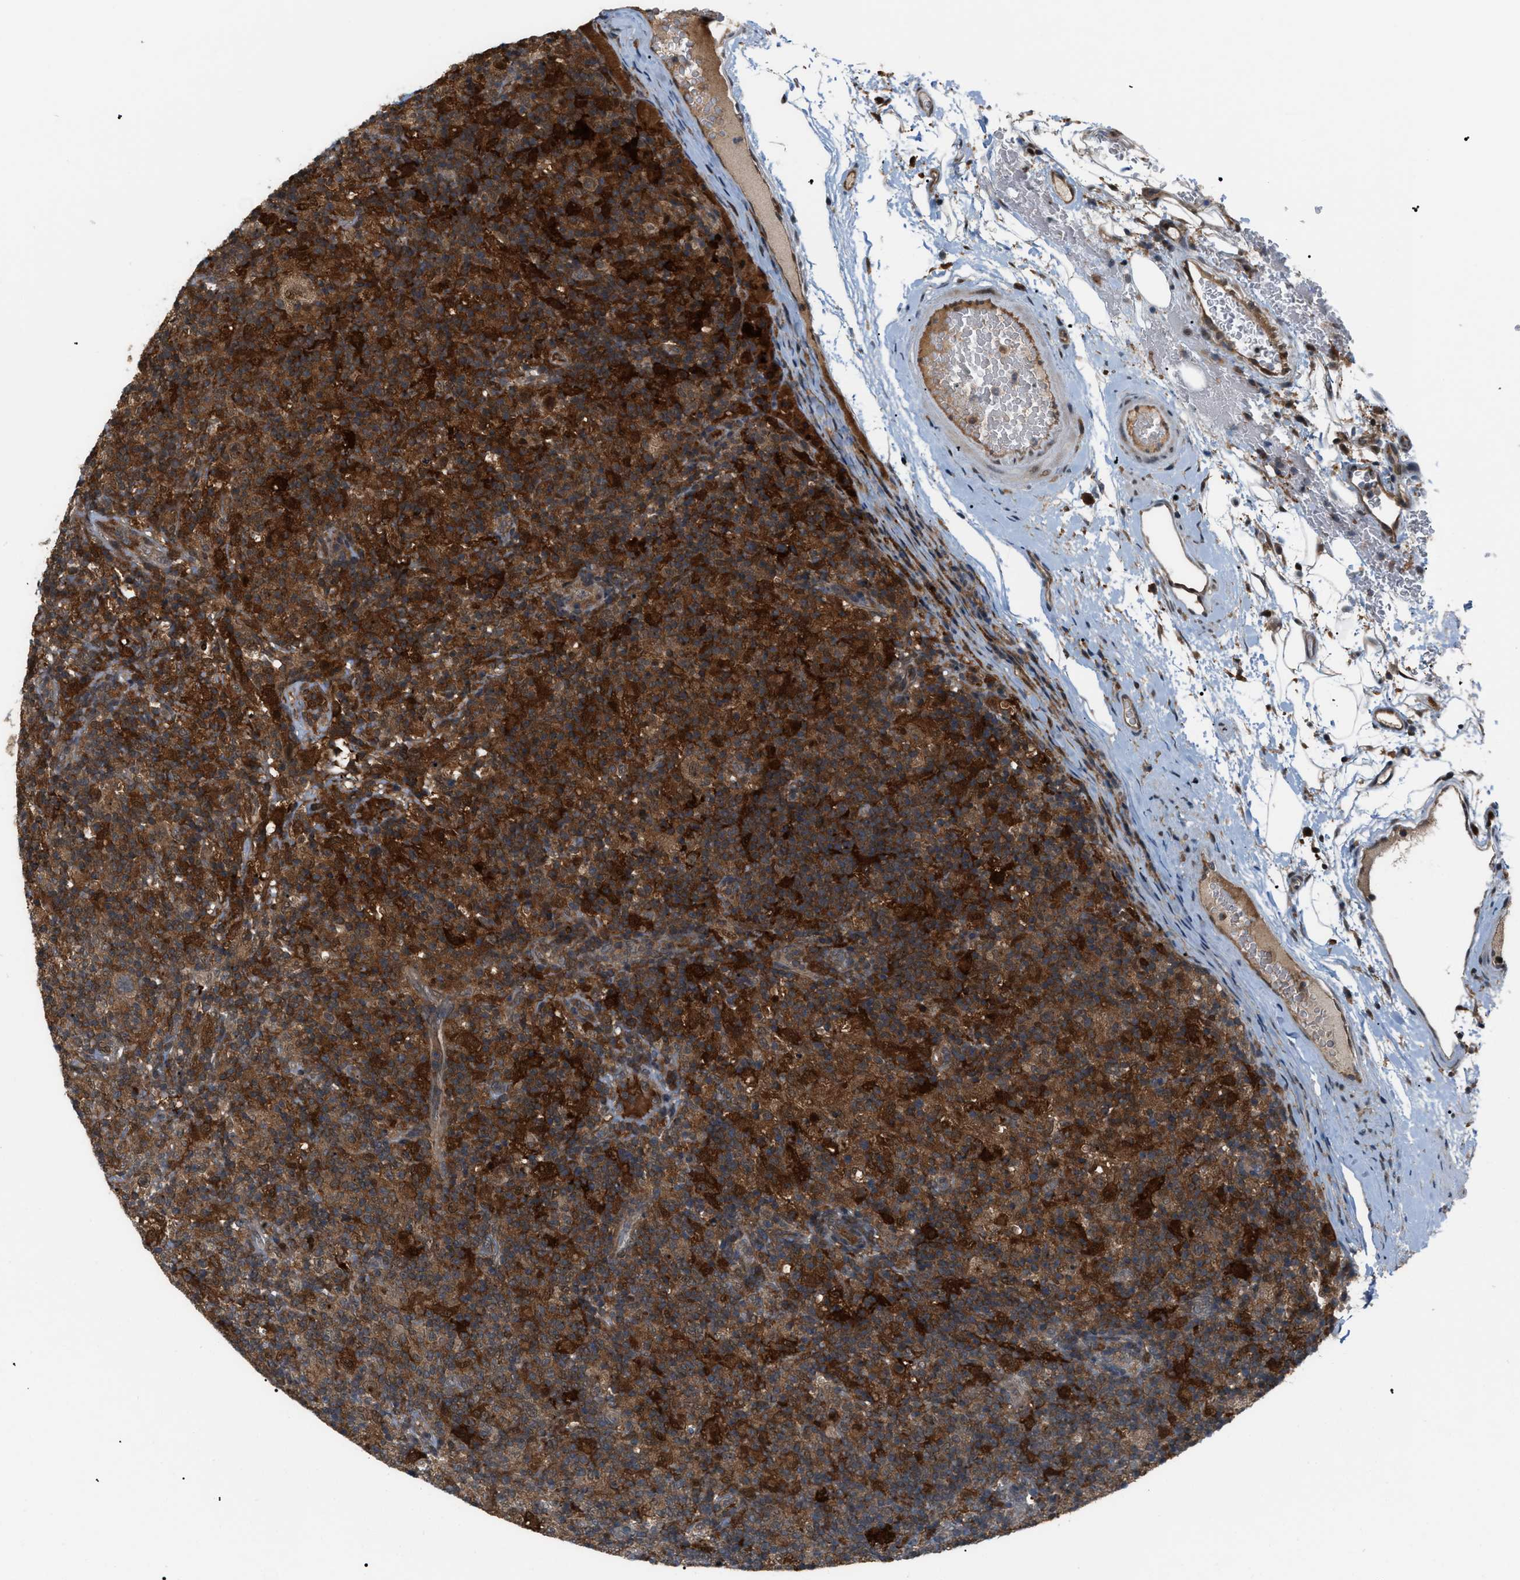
{"staining": {"intensity": "moderate", "quantity": ">75%", "location": "nuclear"}, "tissue": "lymphoma", "cell_type": "Tumor cells", "image_type": "cancer", "snomed": [{"axis": "morphology", "description": "Hodgkin's disease, NOS"}, {"axis": "topography", "description": "Lymph node"}], "caption": "This histopathology image shows Hodgkin's disease stained with immunohistochemistry to label a protein in brown. The nuclear of tumor cells show moderate positivity for the protein. Nuclei are counter-stained blue.", "gene": "RFFL", "patient": {"sex": "male", "age": 70}}